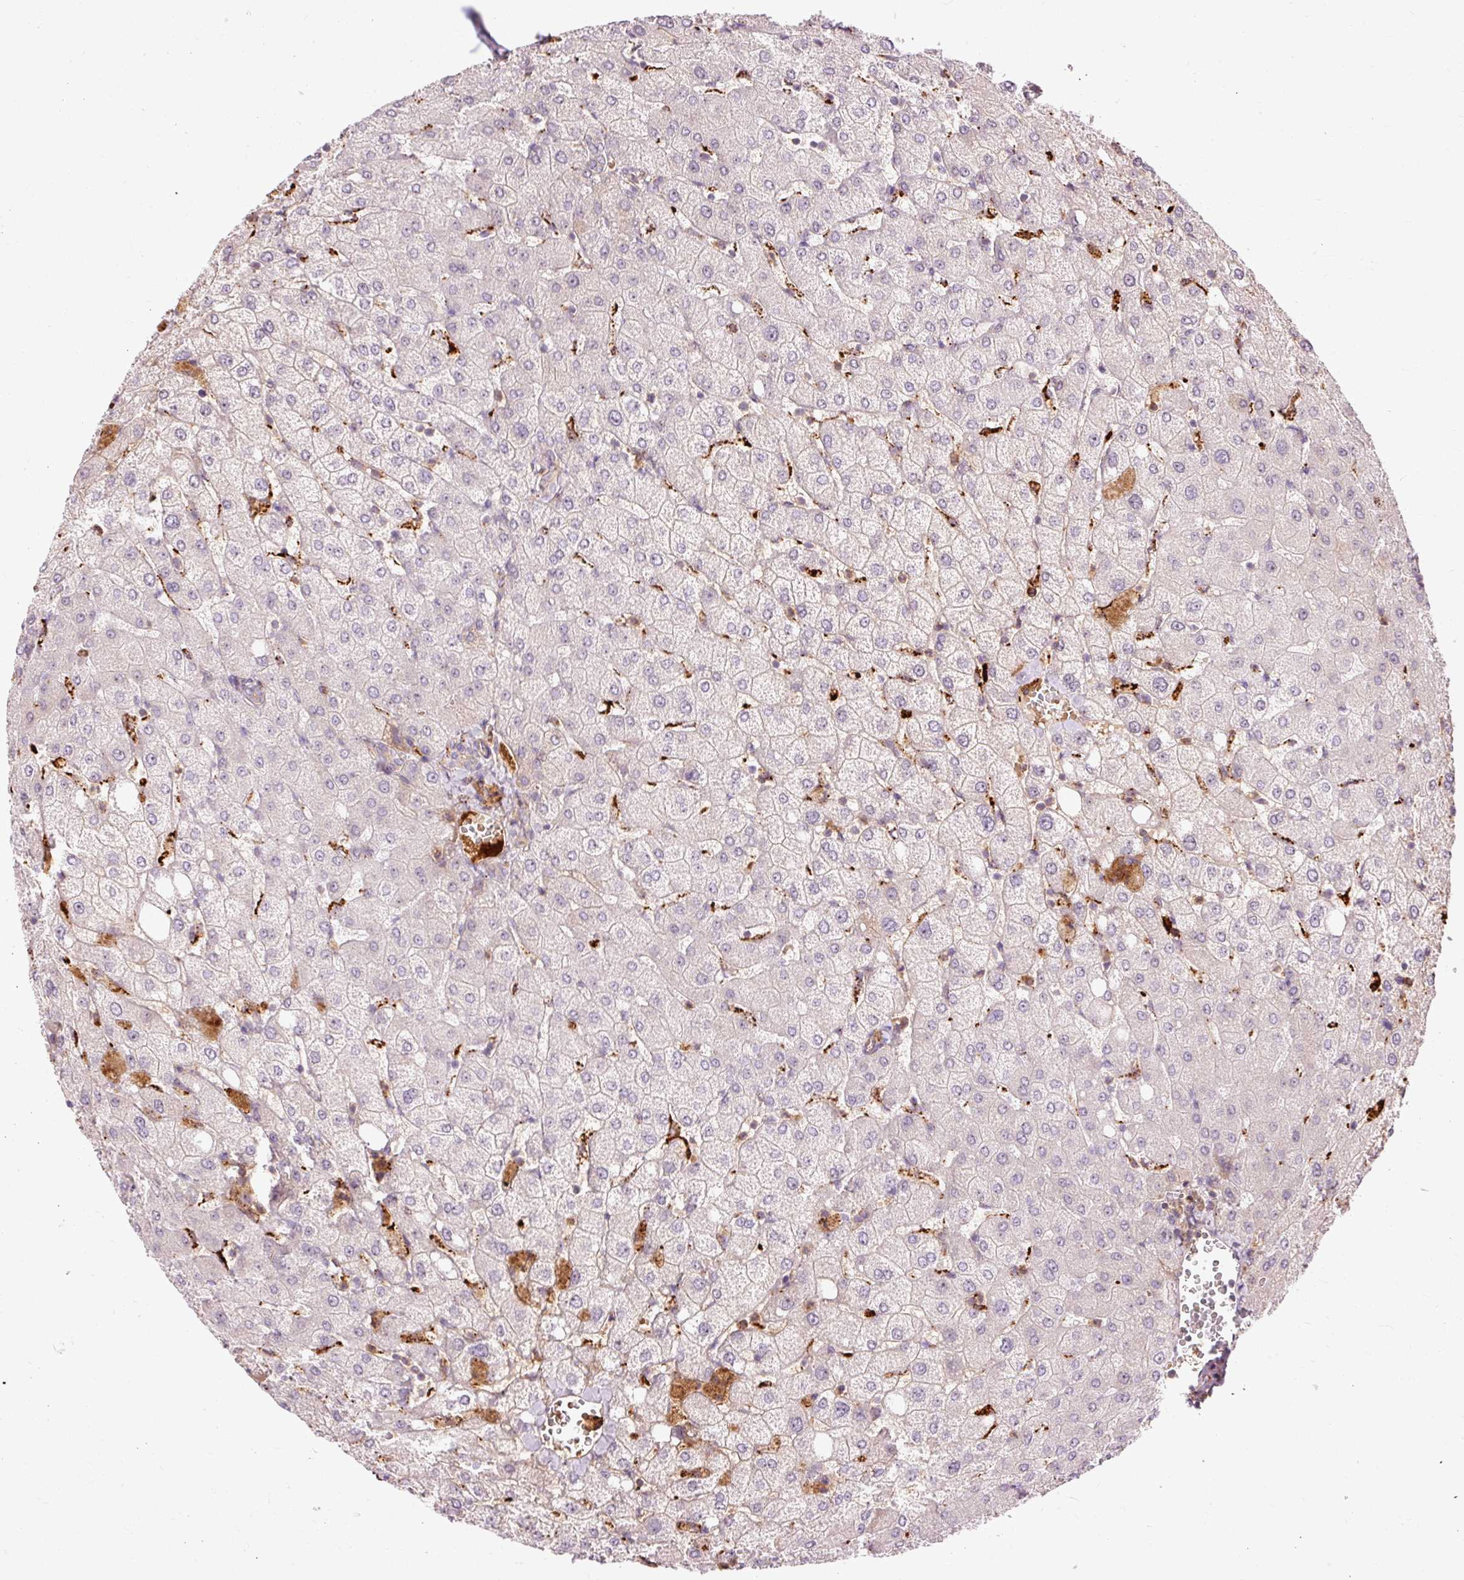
{"staining": {"intensity": "negative", "quantity": "none", "location": "none"}, "tissue": "liver", "cell_type": "Cholangiocytes", "image_type": "normal", "snomed": [{"axis": "morphology", "description": "Normal tissue, NOS"}, {"axis": "topography", "description": "Liver"}], "caption": "High power microscopy micrograph of an IHC image of normal liver, revealing no significant staining in cholangiocytes.", "gene": "CEBPZ", "patient": {"sex": "female", "age": 54}}